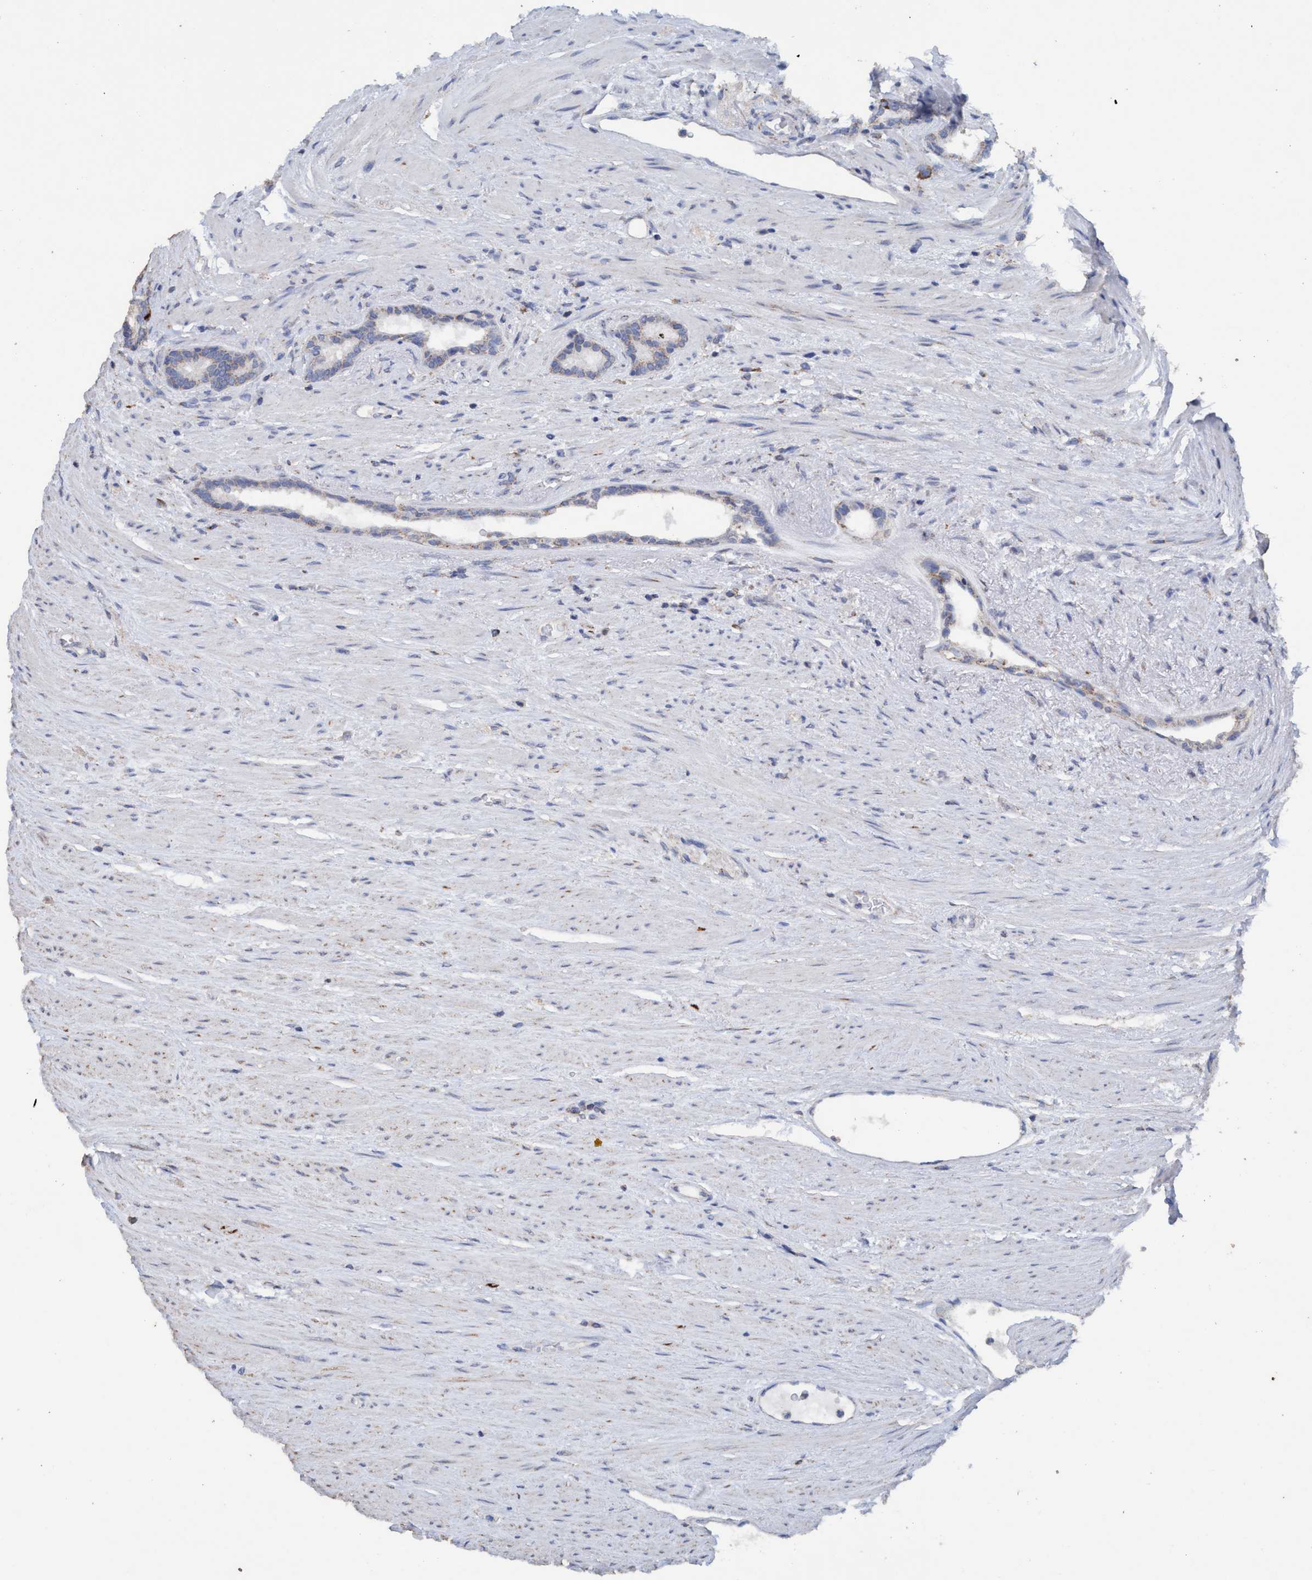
{"staining": {"intensity": "weak", "quantity": ">75%", "location": "cytoplasmic/membranous"}, "tissue": "prostate cancer", "cell_type": "Tumor cells", "image_type": "cancer", "snomed": [{"axis": "morphology", "description": "Adenocarcinoma, High grade"}, {"axis": "topography", "description": "Prostate"}], "caption": "Protein expression analysis of human high-grade adenocarcinoma (prostate) reveals weak cytoplasmic/membranous positivity in about >75% of tumor cells. Ihc stains the protein in brown and the nuclei are stained blue.", "gene": "RSAD1", "patient": {"sex": "male", "age": 71}}